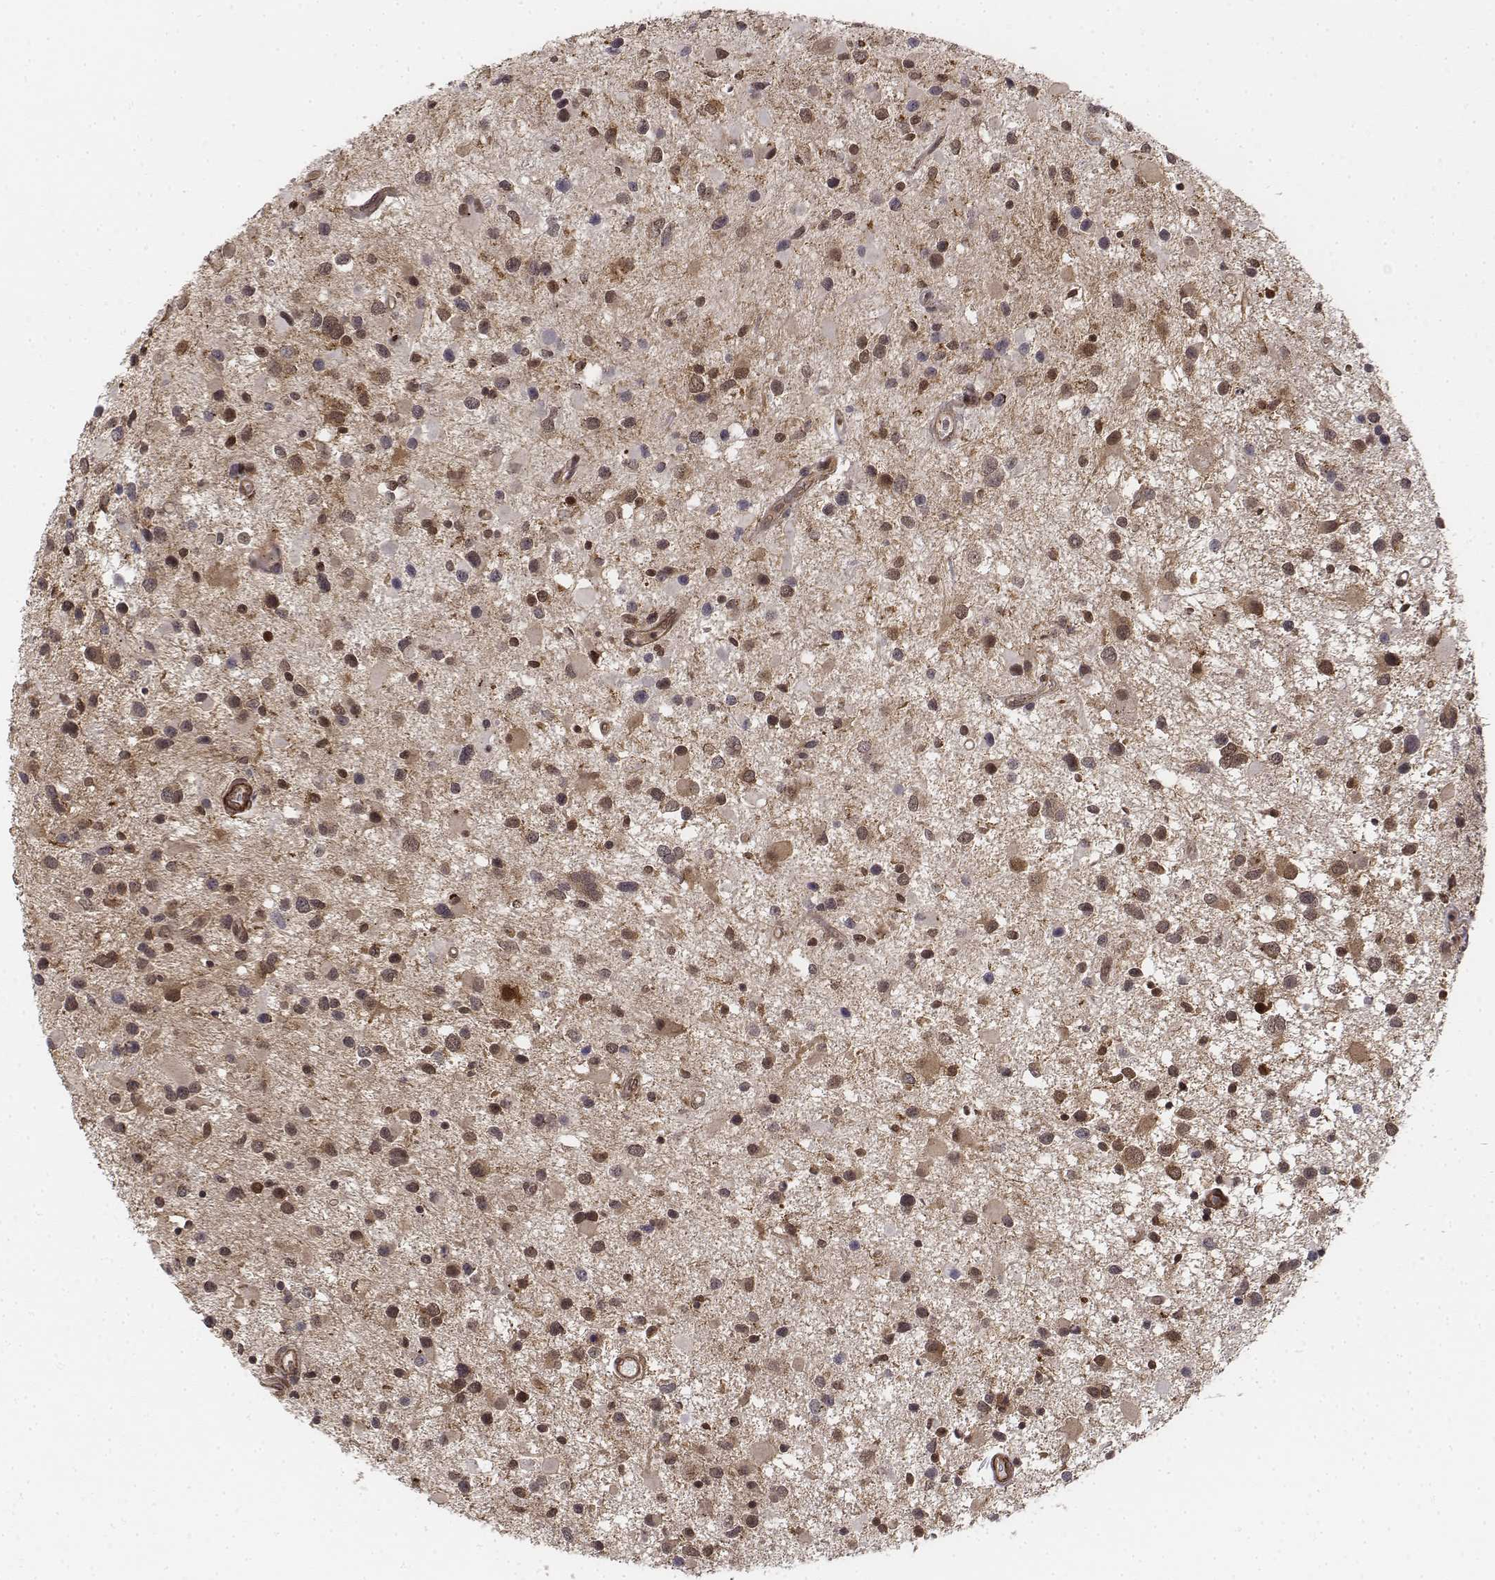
{"staining": {"intensity": "moderate", "quantity": ">75%", "location": "cytoplasmic/membranous,nuclear"}, "tissue": "glioma", "cell_type": "Tumor cells", "image_type": "cancer", "snomed": [{"axis": "morphology", "description": "Glioma, malignant, Low grade"}, {"axis": "topography", "description": "Brain"}], "caption": "The image displays a brown stain indicating the presence of a protein in the cytoplasmic/membranous and nuclear of tumor cells in glioma.", "gene": "ZFYVE19", "patient": {"sex": "female", "age": 32}}